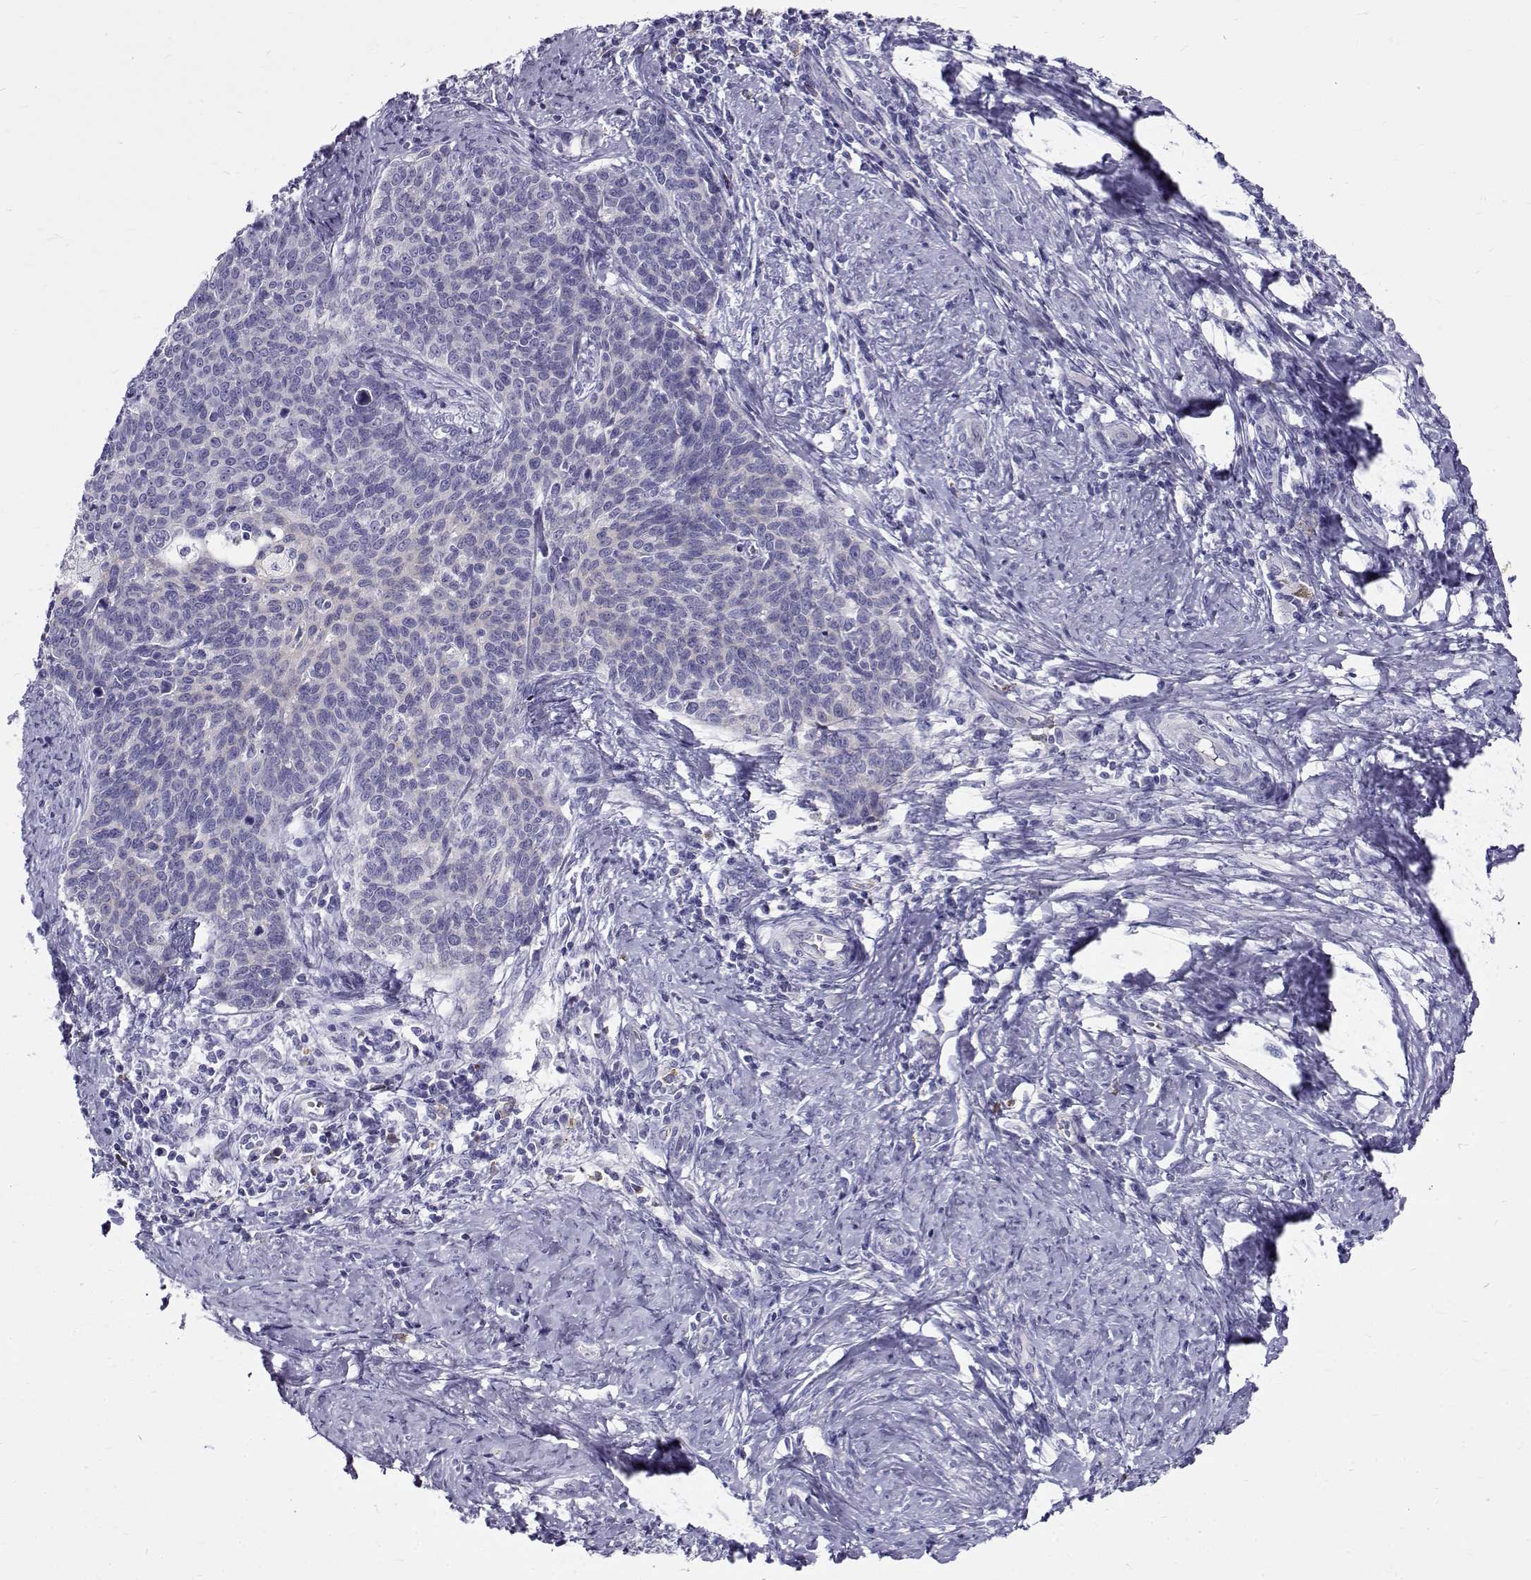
{"staining": {"intensity": "negative", "quantity": "none", "location": "none"}, "tissue": "cervical cancer", "cell_type": "Tumor cells", "image_type": "cancer", "snomed": [{"axis": "morphology", "description": "Squamous cell carcinoma, NOS"}, {"axis": "topography", "description": "Cervix"}], "caption": "Histopathology image shows no significant protein positivity in tumor cells of squamous cell carcinoma (cervical).", "gene": "IGSF1", "patient": {"sex": "female", "age": 39}}